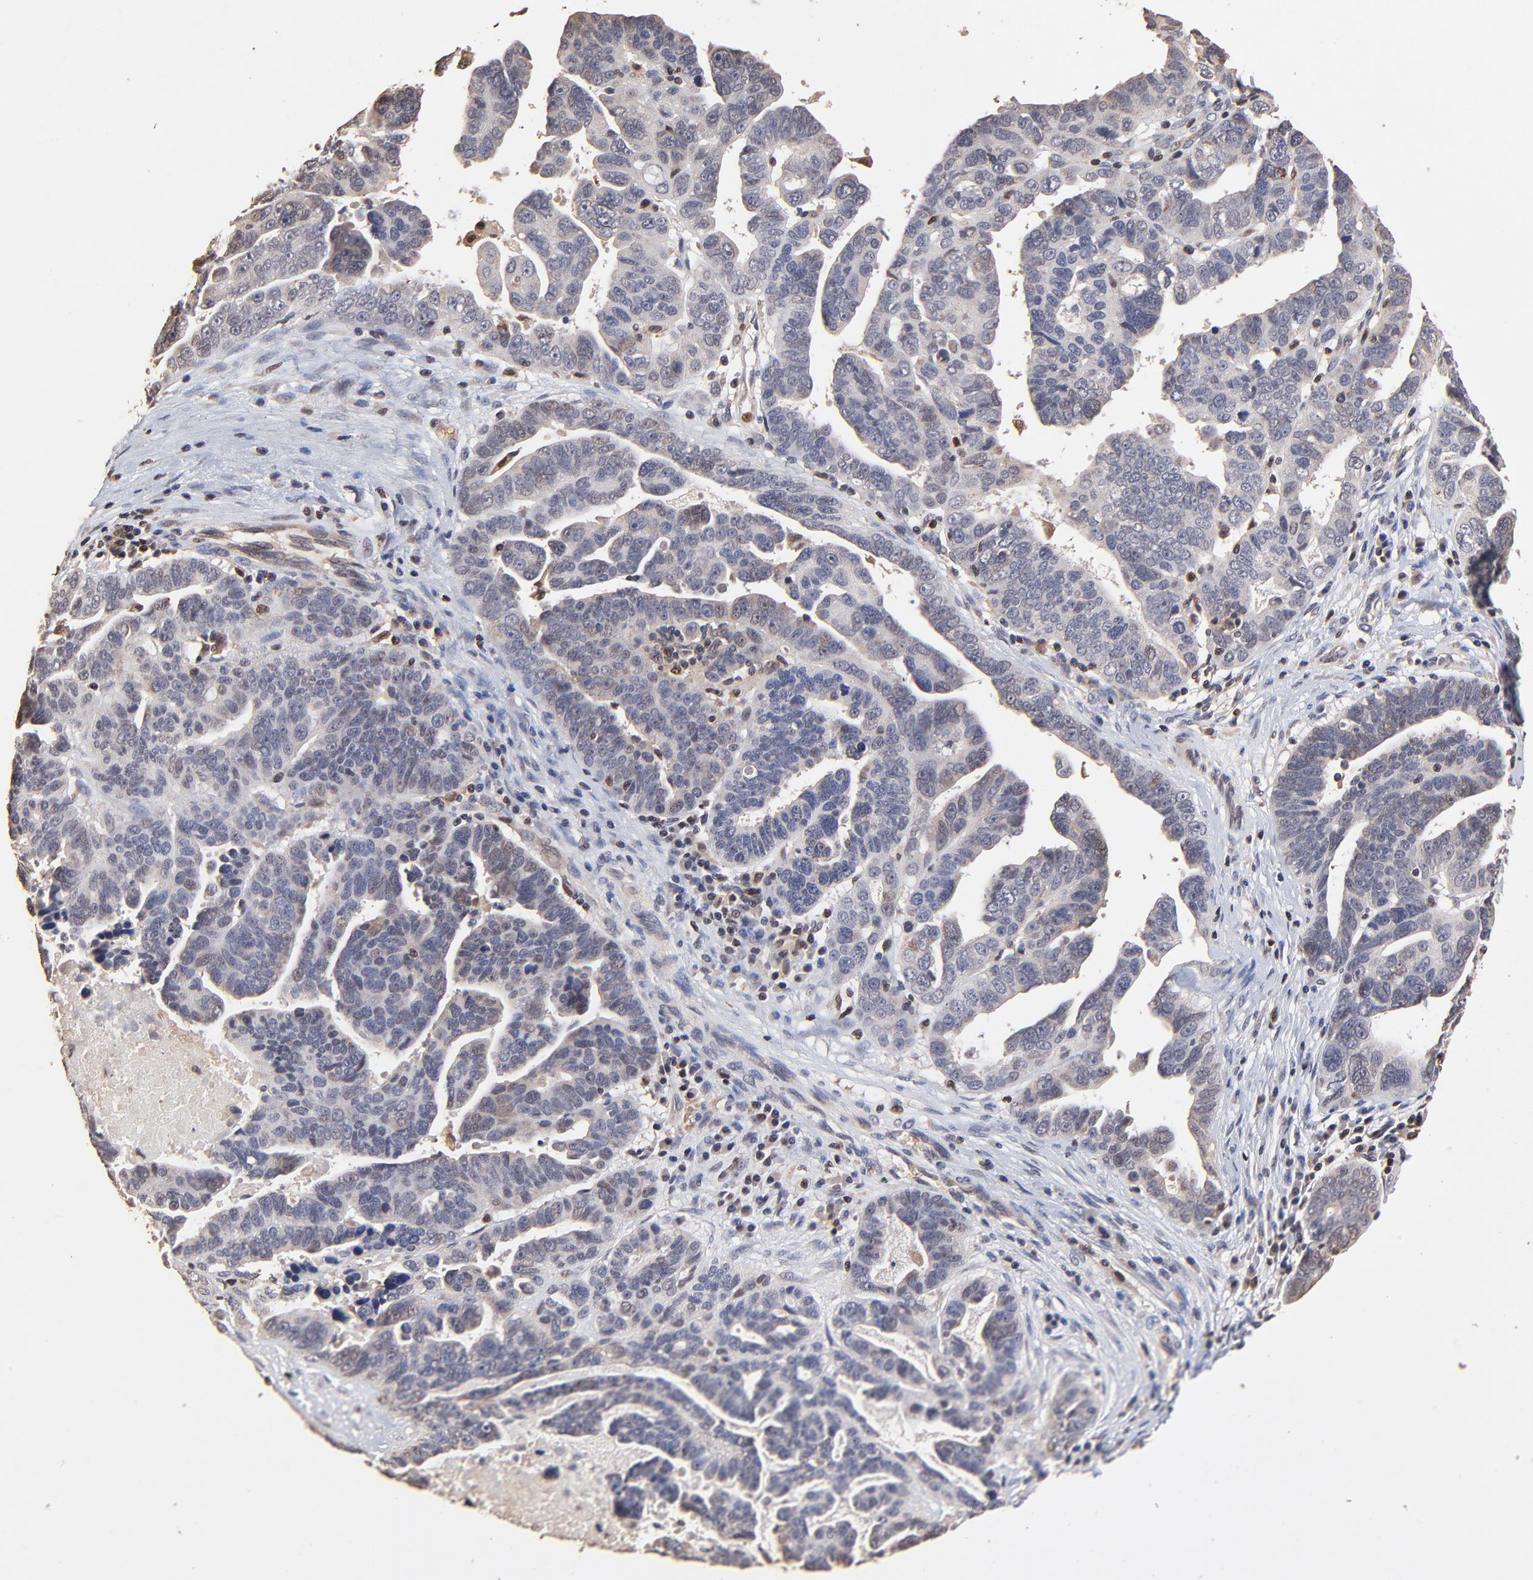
{"staining": {"intensity": "weak", "quantity": "<25%", "location": "nuclear"}, "tissue": "ovarian cancer", "cell_type": "Tumor cells", "image_type": "cancer", "snomed": [{"axis": "morphology", "description": "Carcinoma, endometroid"}, {"axis": "morphology", "description": "Cystadenocarcinoma, serous, NOS"}, {"axis": "topography", "description": "Ovary"}], "caption": "There is no significant expression in tumor cells of serous cystadenocarcinoma (ovarian).", "gene": "CASP1", "patient": {"sex": "female", "age": 45}}